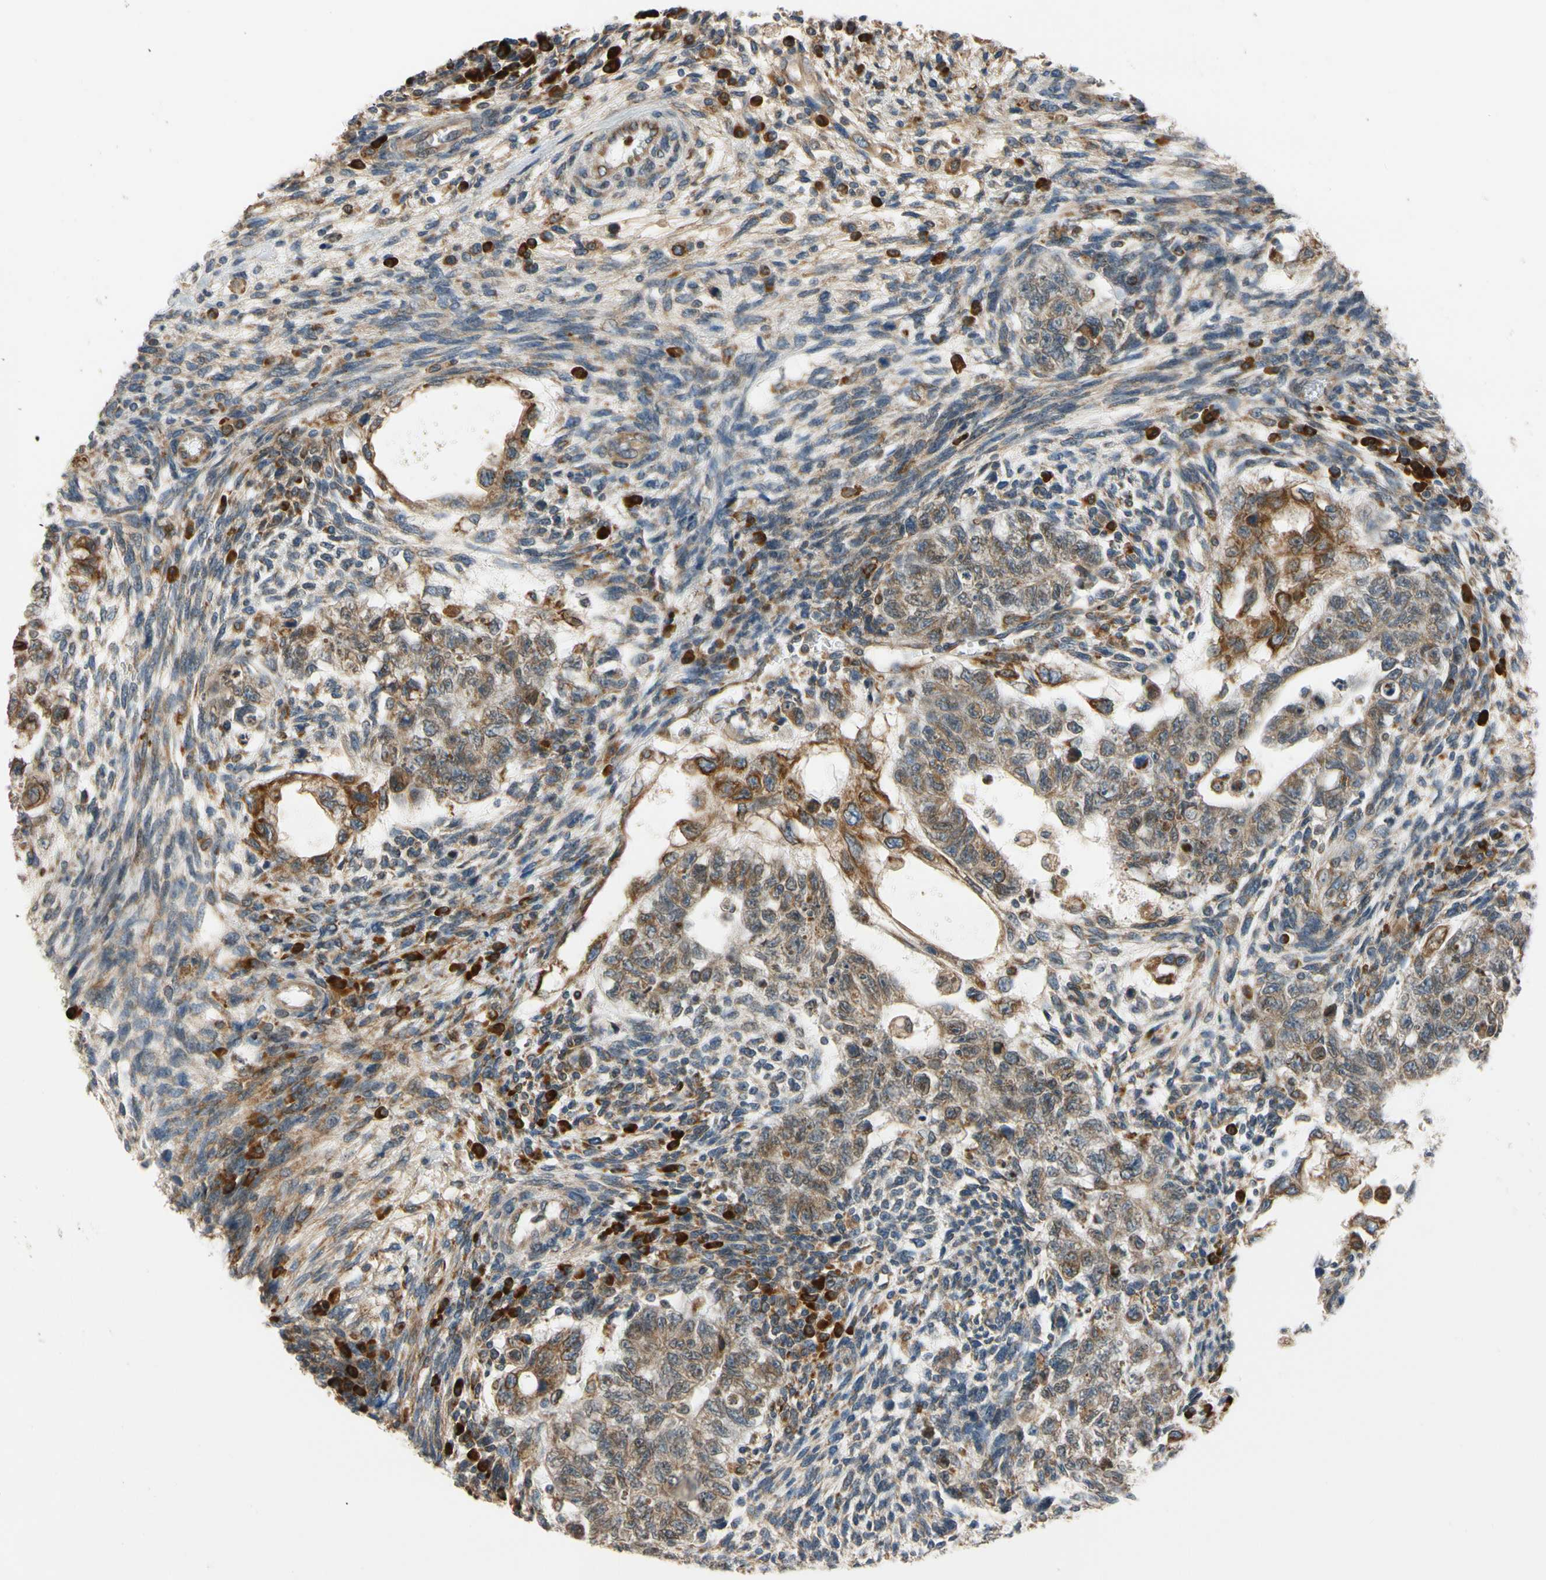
{"staining": {"intensity": "moderate", "quantity": ">75%", "location": "cytoplasmic/membranous"}, "tissue": "testis cancer", "cell_type": "Tumor cells", "image_type": "cancer", "snomed": [{"axis": "morphology", "description": "Normal tissue, NOS"}, {"axis": "morphology", "description": "Carcinoma, Embryonal, NOS"}, {"axis": "topography", "description": "Testis"}], "caption": "The photomicrograph exhibits immunohistochemical staining of testis cancer. There is moderate cytoplasmic/membranous positivity is seen in approximately >75% of tumor cells.", "gene": "RPN2", "patient": {"sex": "male", "age": 36}}